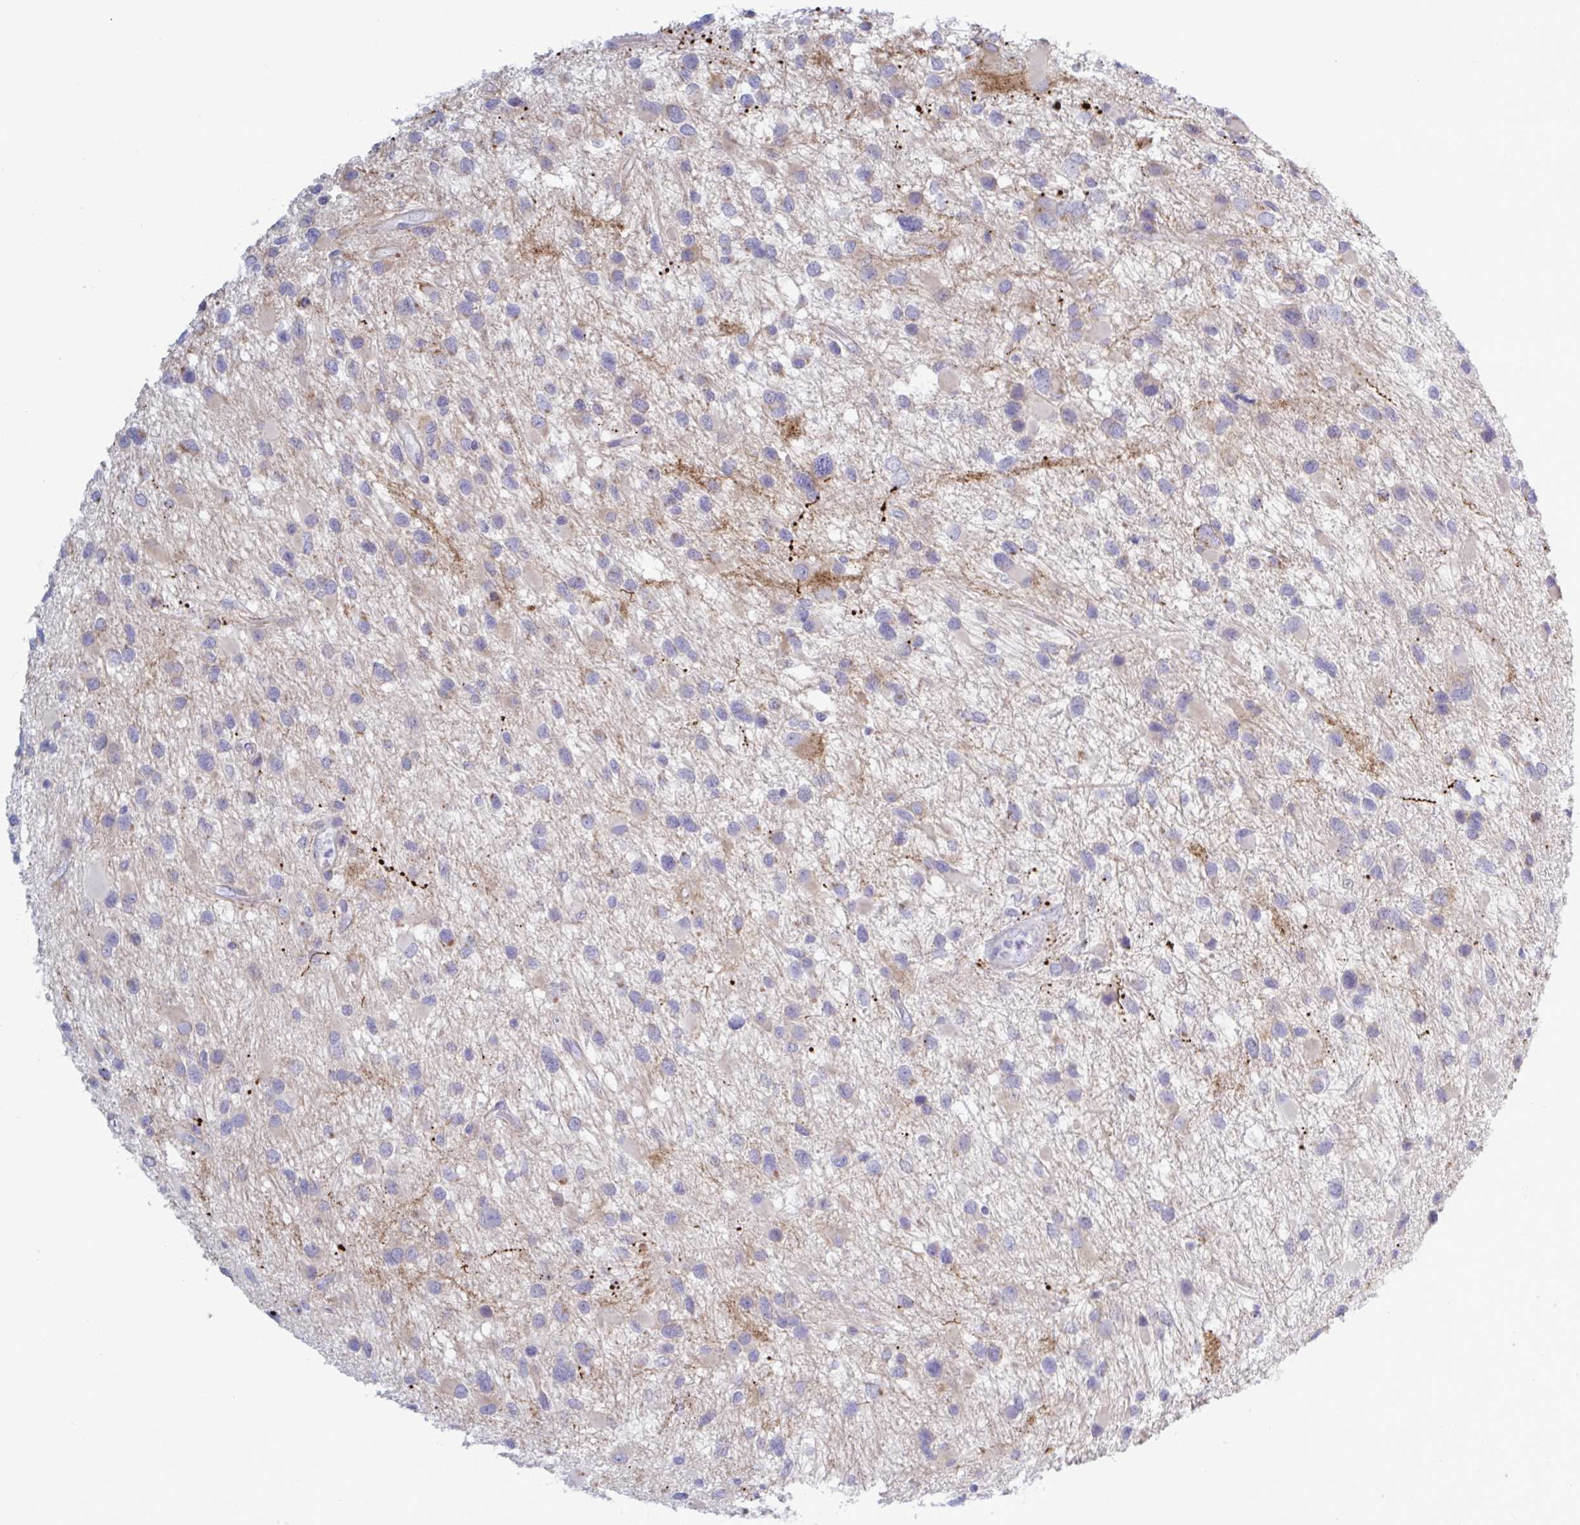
{"staining": {"intensity": "weak", "quantity": "<25%", "location": "cytoplasmic/membranous"}, "tissue": "glioma", "cell_type": "Tumor cells", "image_type": "cancer", "snomed": [{"axis": "morphology", "description": "Glioma, malignant, Low grade"}, {"axis": "topography", "description": "Brain"}], "caption": "The image demonstrates no staining of tumor cells in malignant low-grade glioma.", "gene": "ATG9A", "patient": {"sex": "female", "age": 32}}